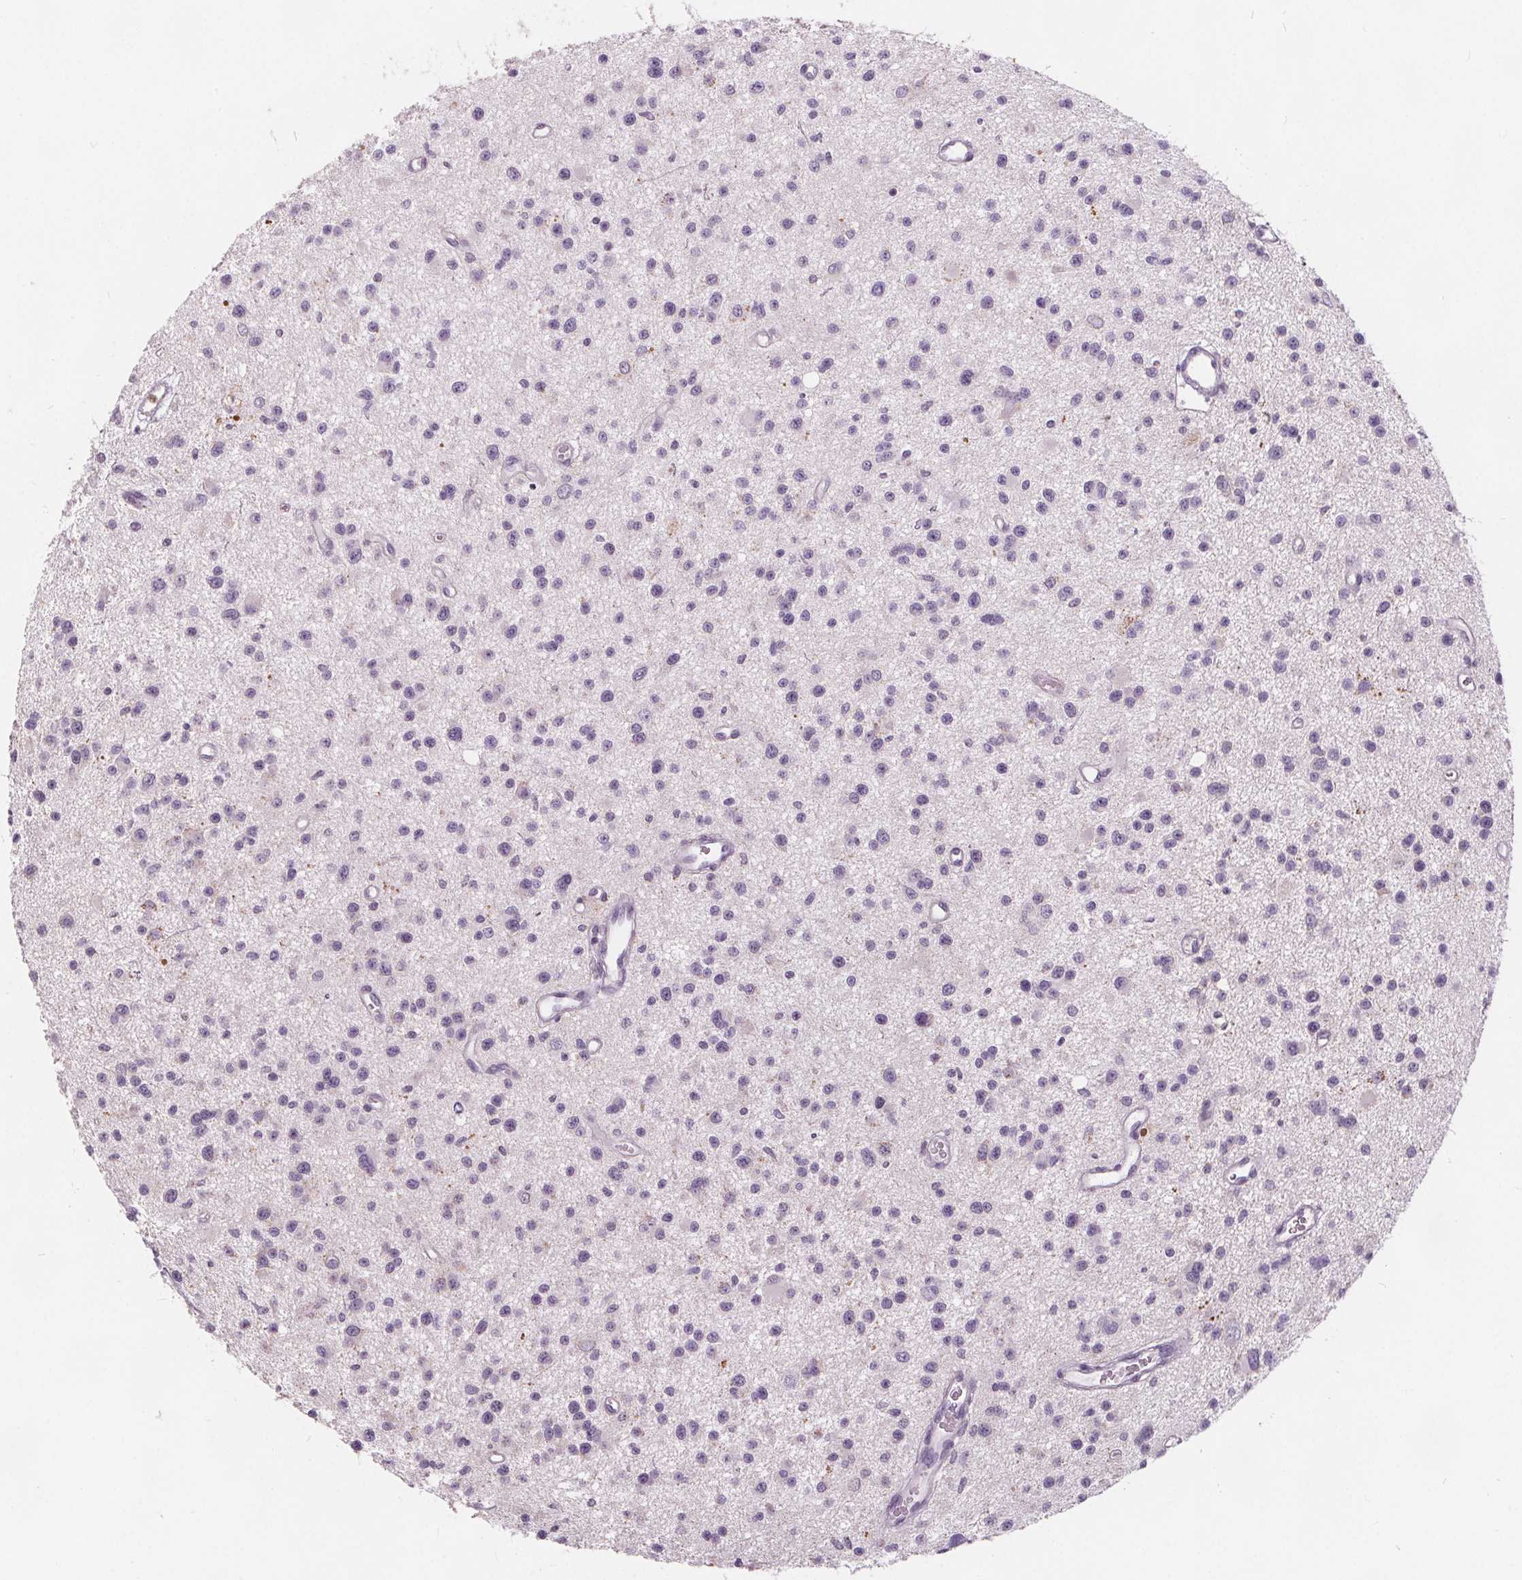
{"staining": {"intensity": "negative", "quantity": "none", "location": "none"}, "tissue": "glioma", "cell_type": "Tumor cells", "image_type": "cancer", "snomed": [{"axis": "morphology", "description": "Glioma, malignant, Low grade"}, {"axis": "topography", "description": "Brain"}], "caption": "Histopathology image shows no protein staining in tumor cells of malignant glioma (low-grade) tissue.", "gene": "HAAO", "patient": {"sex": "male", "age": 43}}